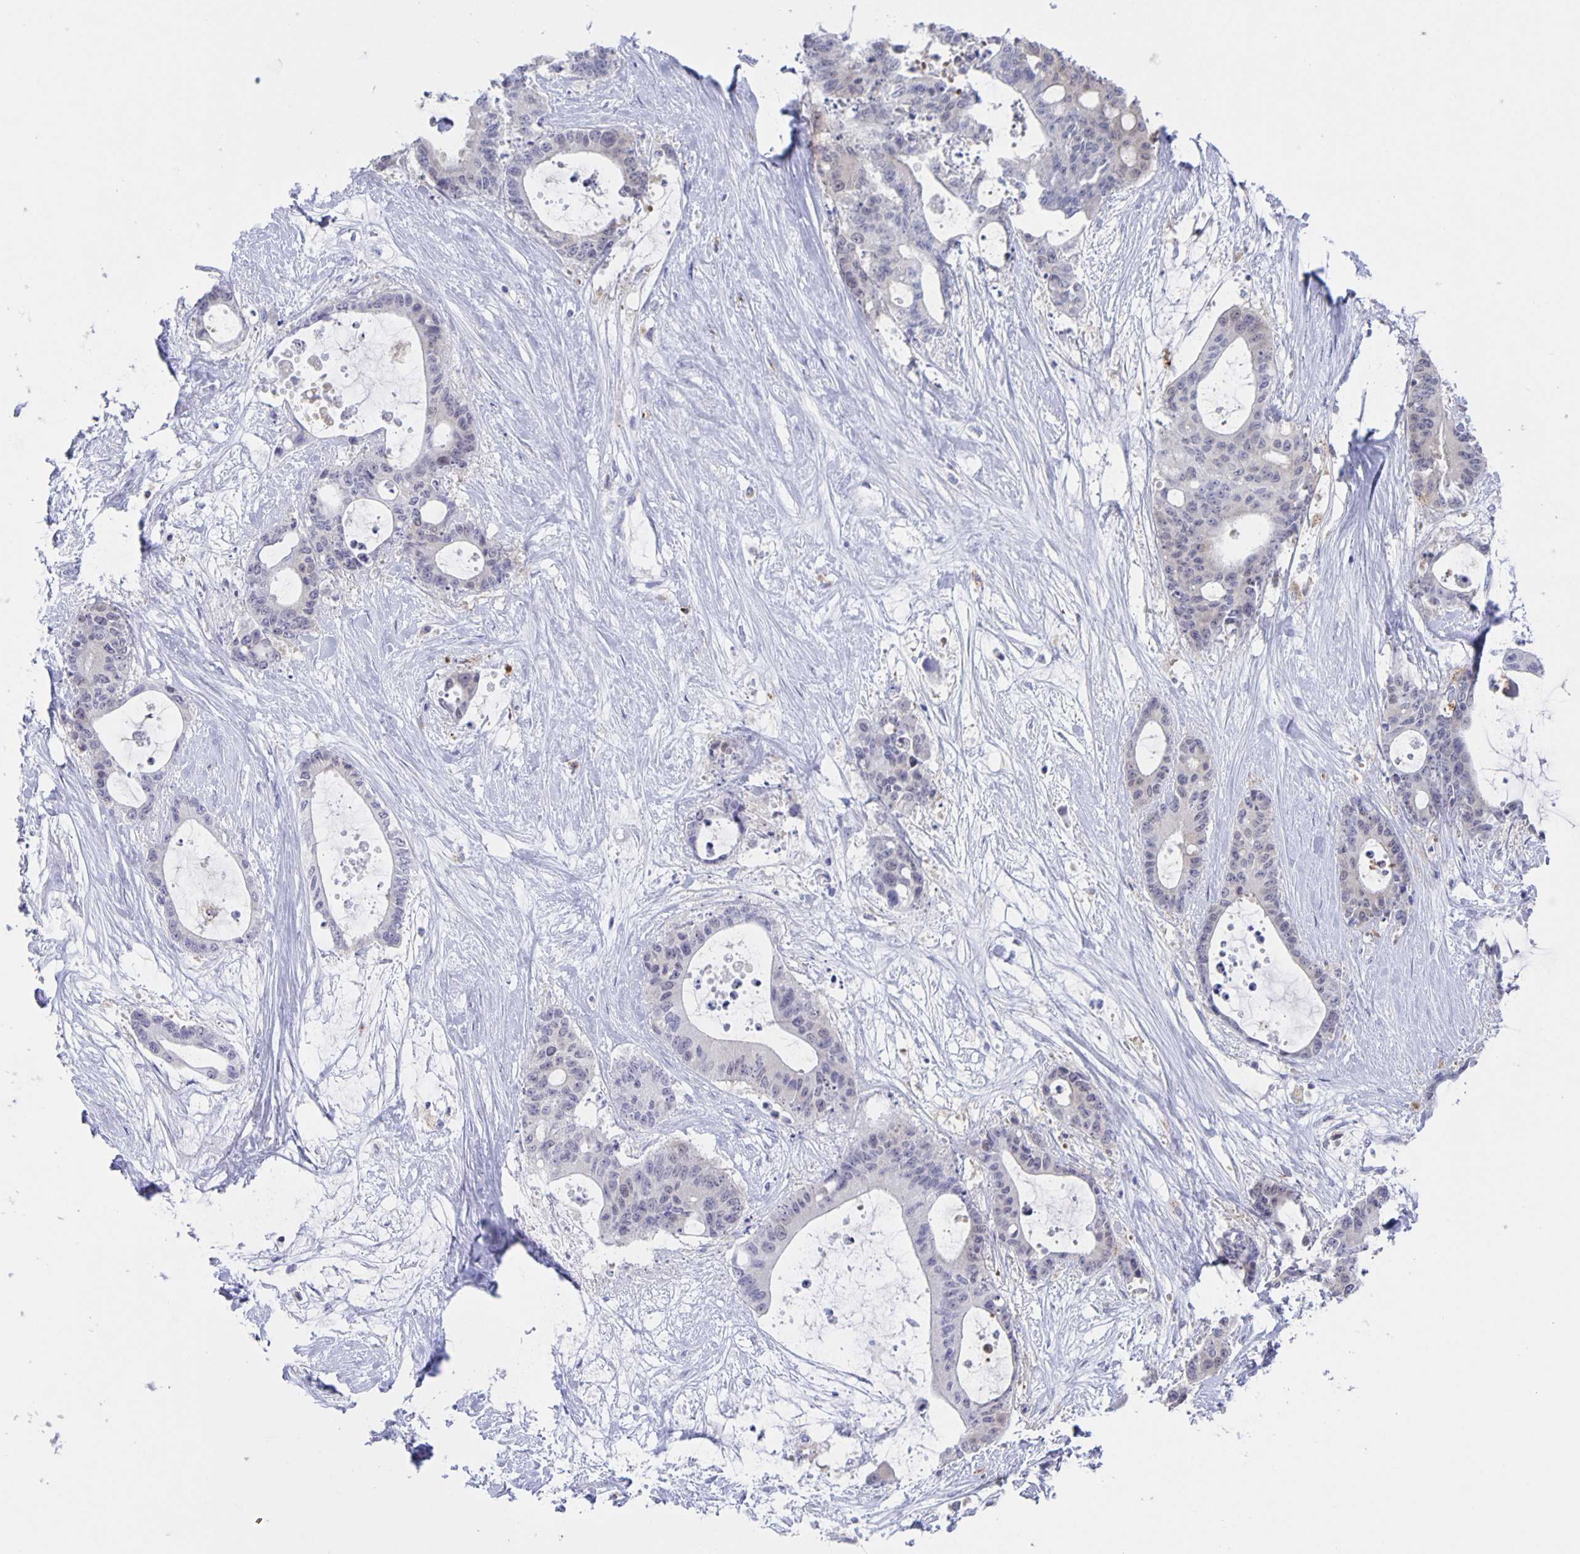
{"staining": {"intensity": "negative", "quantity": "none", "location": "none"}, "tissue": "liver cancer", "cell_type": "Tumor cells", "image_type": "cancer", "snomed": [{"axis": "morphology", "description": "Normal tissue, NOS"}, {"axis": "morphology", "description": "Cholangiocarcinoma"}, {"axis": "topography", "description": "Liver"}, {"axis": "topography", "description": "Peripheral nerve tissue"}], "caption": "Protein analysis of liver cancer displays no significant expression in tumor cells.", "gene": "LIPA", "patient": {"sex": "female", "age": 73}}